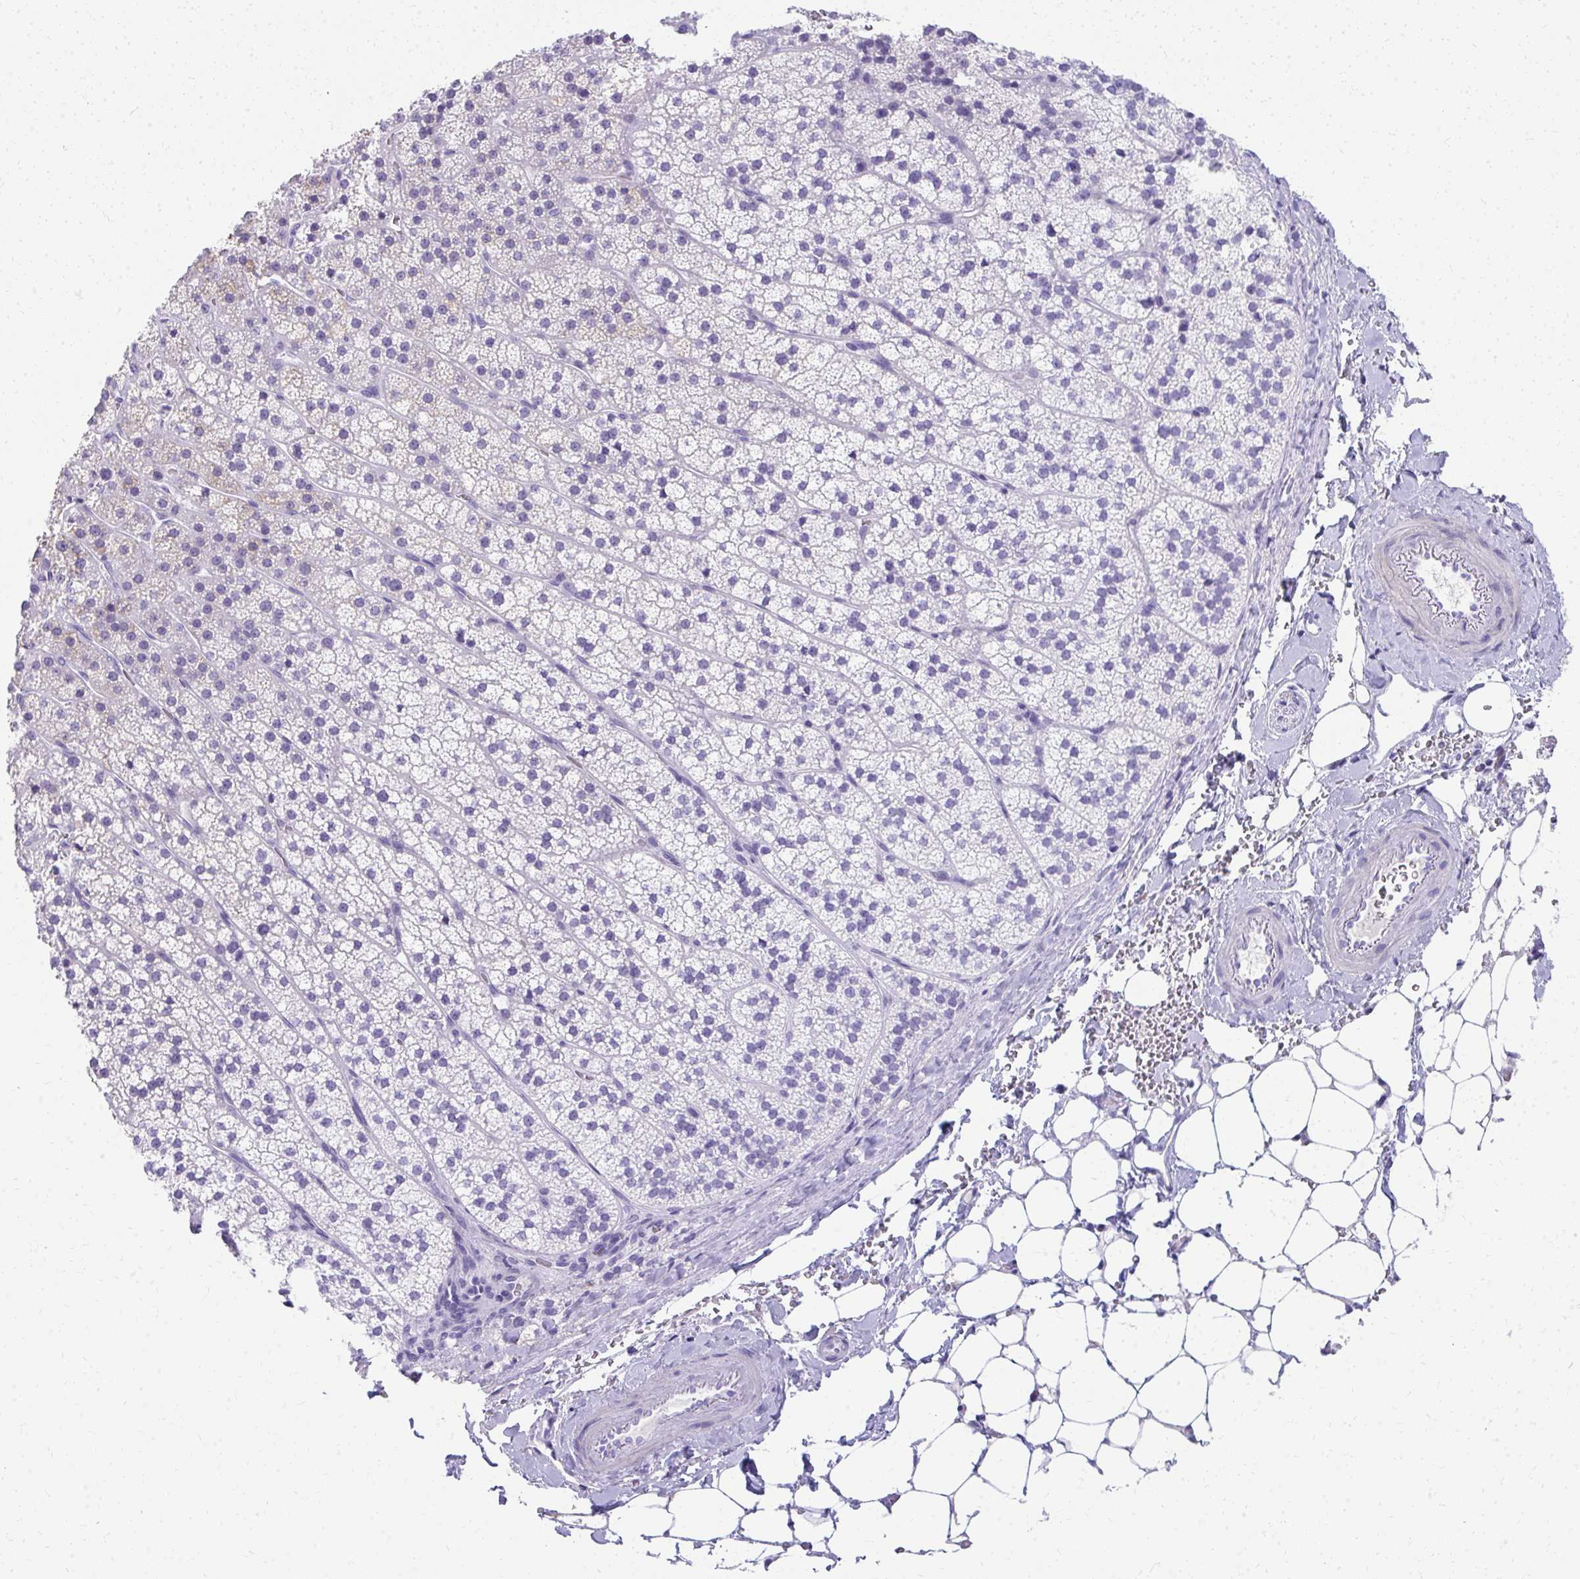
{"staining": {"intensity": "negative", "quantity": "none", "location": "none"}, "tissue": "adrenal gland", "cell_type": "Glandular cells", "image_type": "normal", "snomed": [{"axis": "morphology", "description": "Normal tissue, NOS"}, {"axis": "topography", "description": "Adrenal gland"}], "caption": "Immunohistochemistry (IHC) of unremarkable human adrenal gland shows no positivity in glandular cells. Nuclei are stained in blue.", "gene": "SEC14L3", "patient": {"sex": "male", "age": 53}}